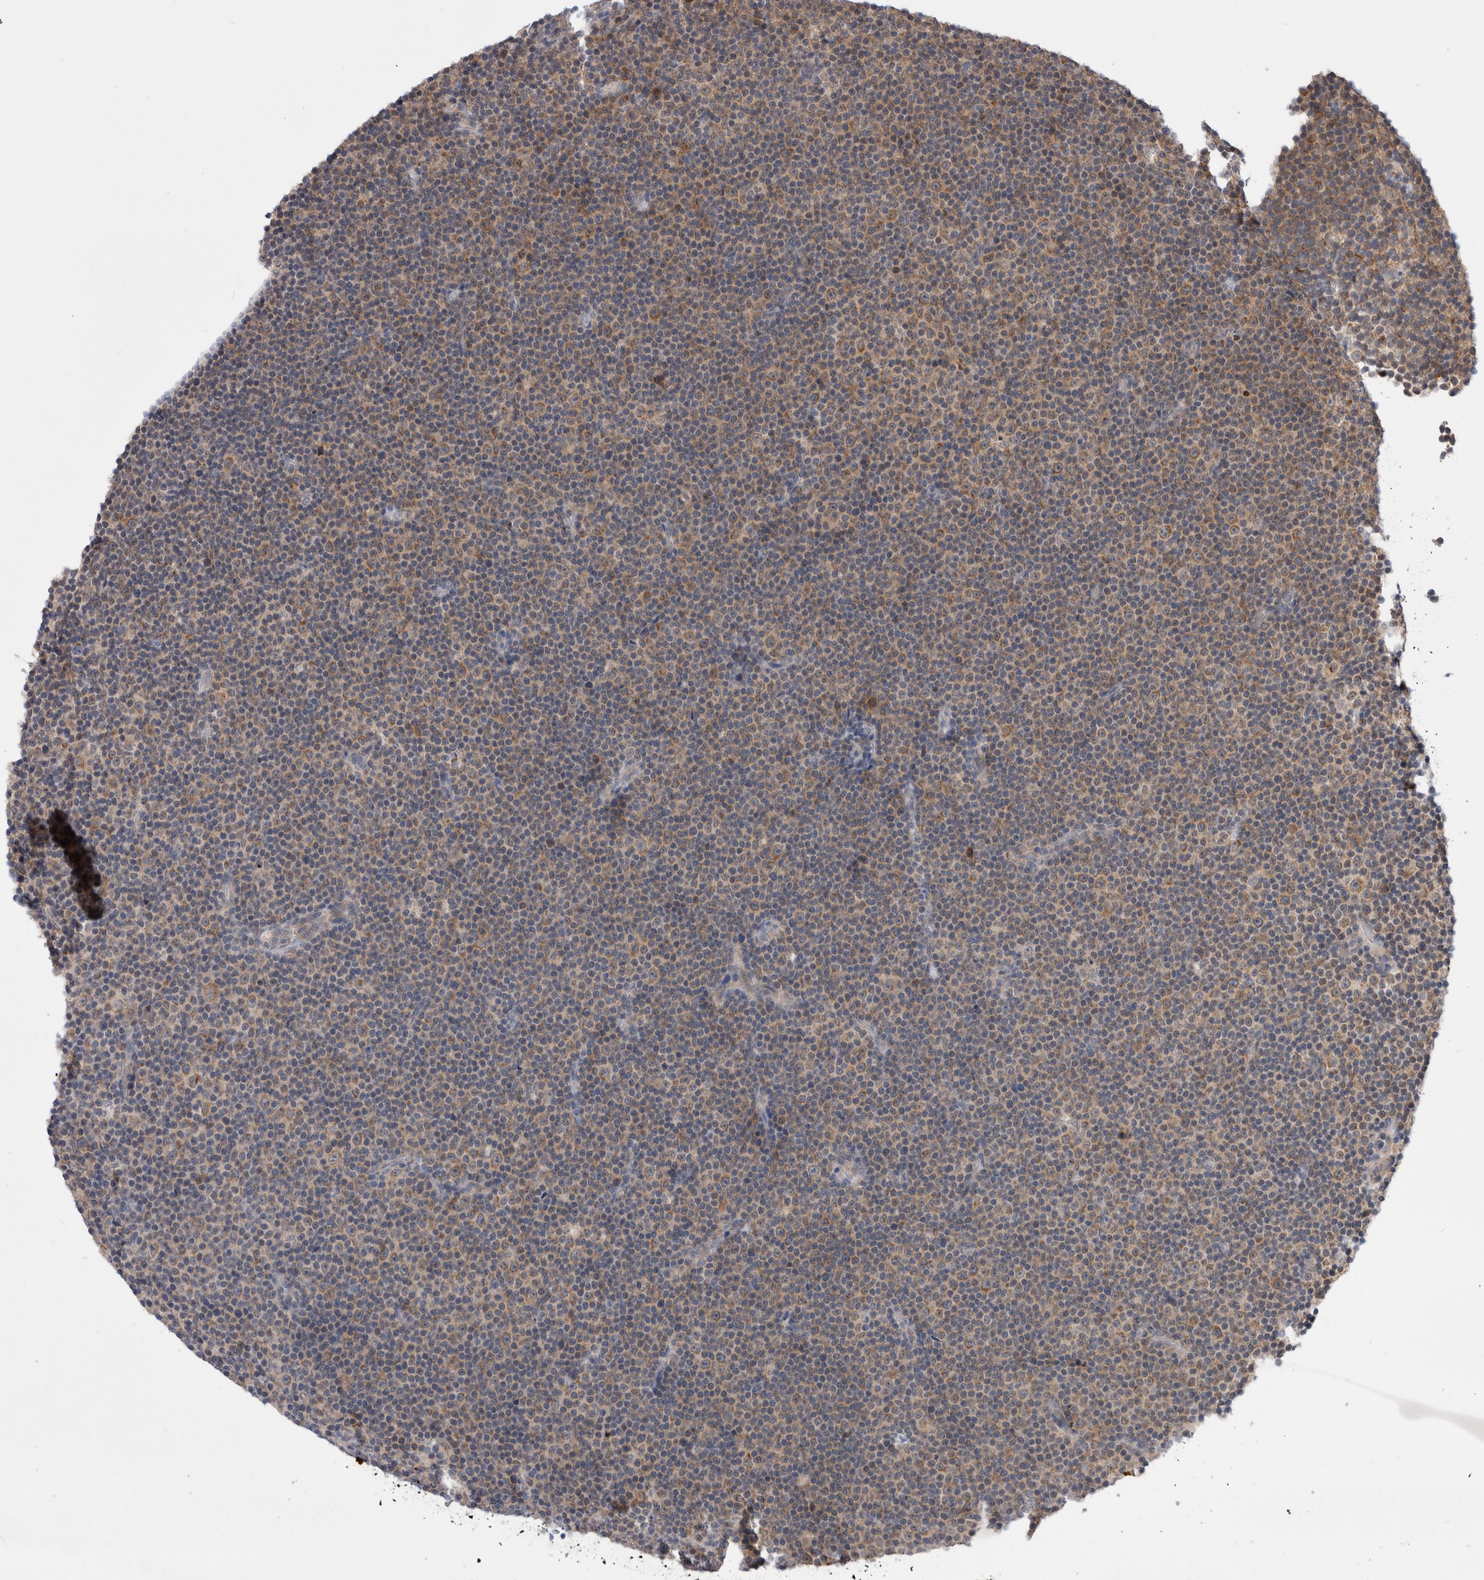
{"staining": {"intensity": "weak", "quantity": "25%-75%", "location": "cytoplasmic/membranous"}, "tissue": "lymphoma", "cell_type": "Tumor cells", "image_type": "cancer", "snomed": [{"axis": "morphology", "description": "Malignant lymphoma, non-Hodgkin's type, Low grade"}, {"axis": "topography", "description": "Lymph node"}], "caption": "Brown immunohistochemical staining in human lymphoma shows weak cytoplasmic/membranous staining in approximately 25%-75% of tumor cells.", "gene": "MRPL37", "patient": {"sex": "female", "age": 67}}